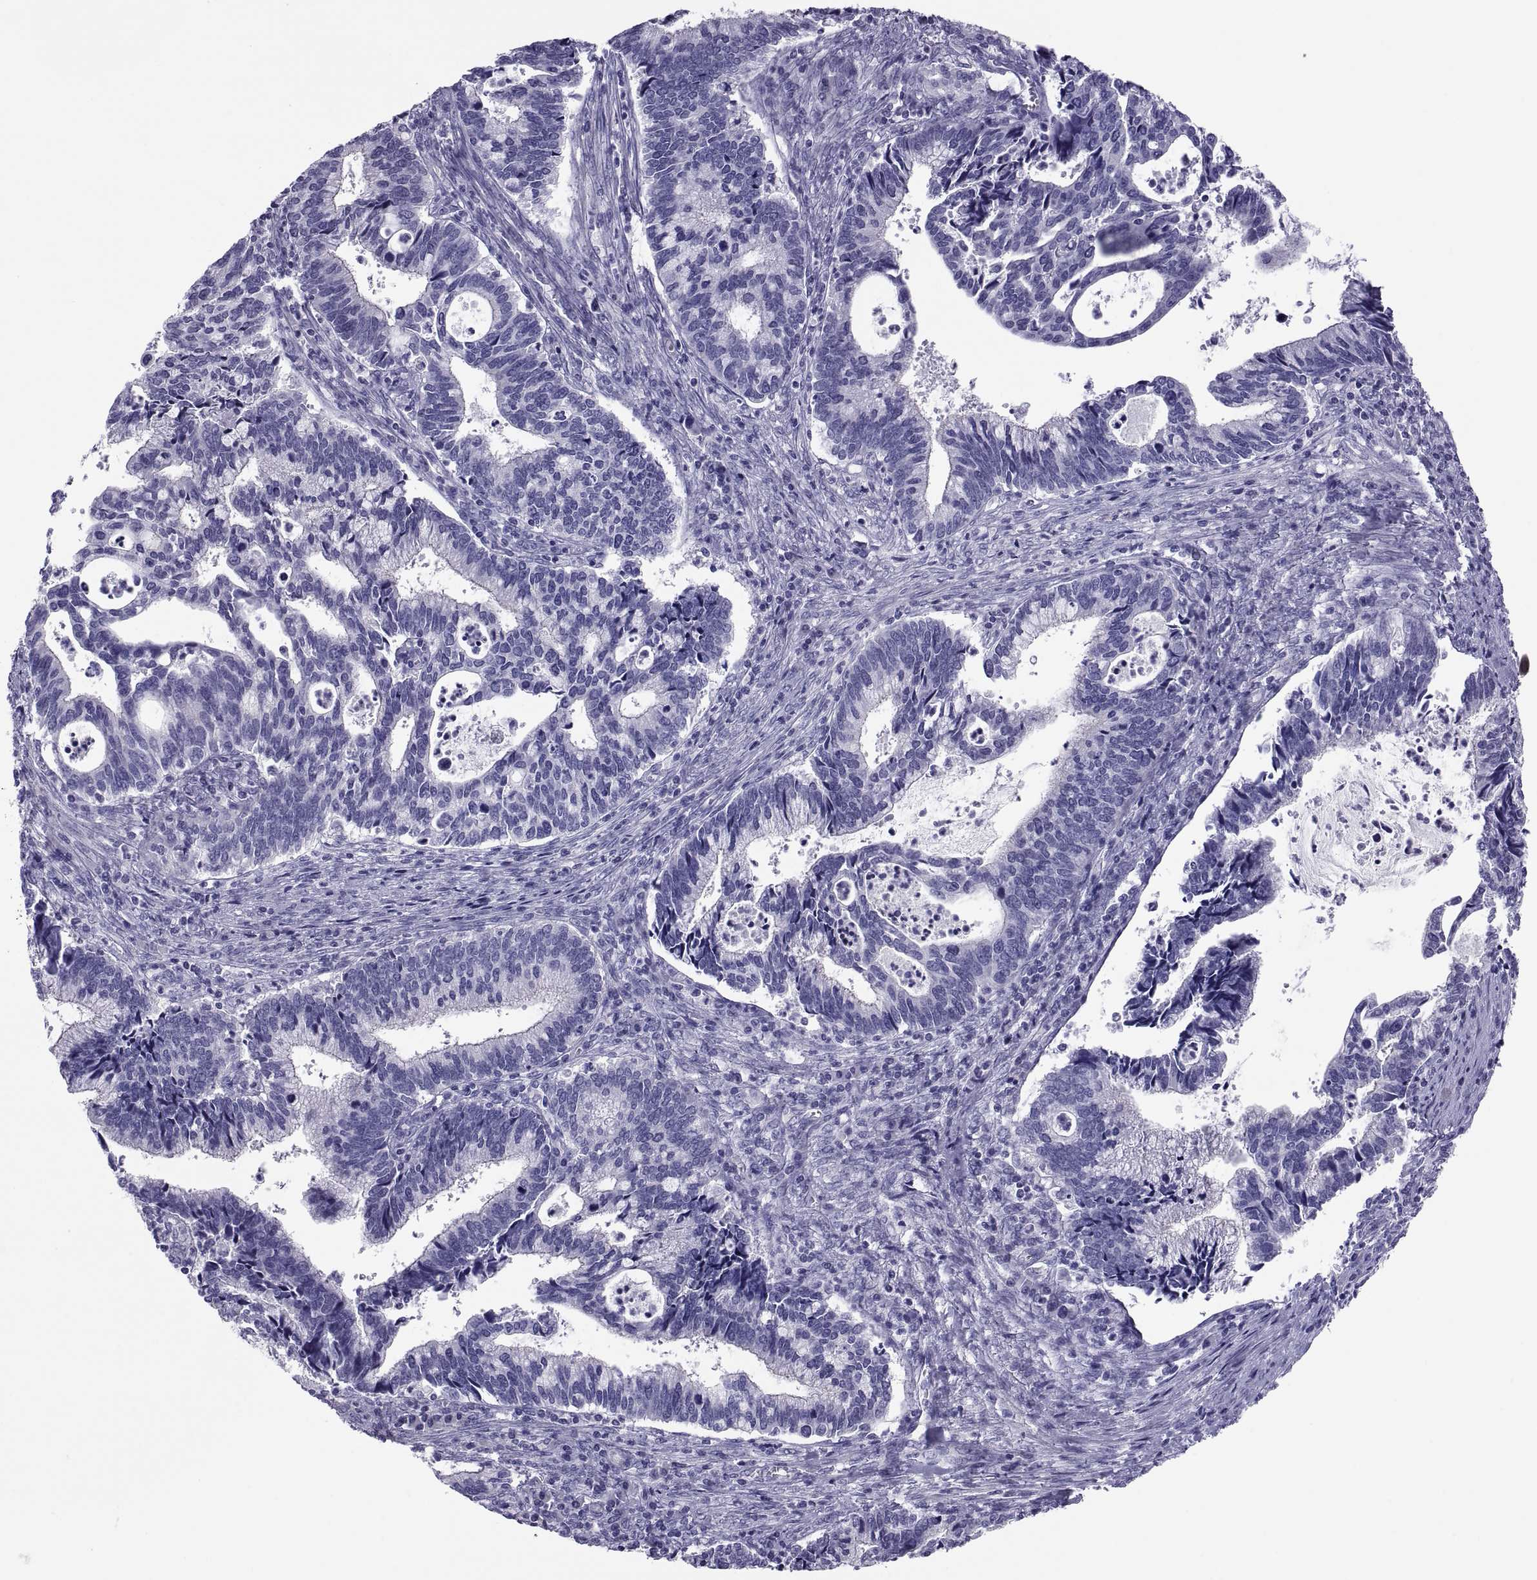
{"staining": {"intensity": "negative", "quantity": "none", "location": "none"}, "tissue": "cervical cancer", "cell_type": "Tumor cells", "image_type": "cancer", "snomed": [{"axis": "morphology", "description": "Adenocarcinoma, NOS"}, {"axis": "topography", "description": "Cervix"}], "caption": "Tumor cells show no significant staining in cervical adenocarcinoma. Nuclei are stained in blue.", "gene": "RNASE12", "patient": {"sex": "female", "age": 42}}